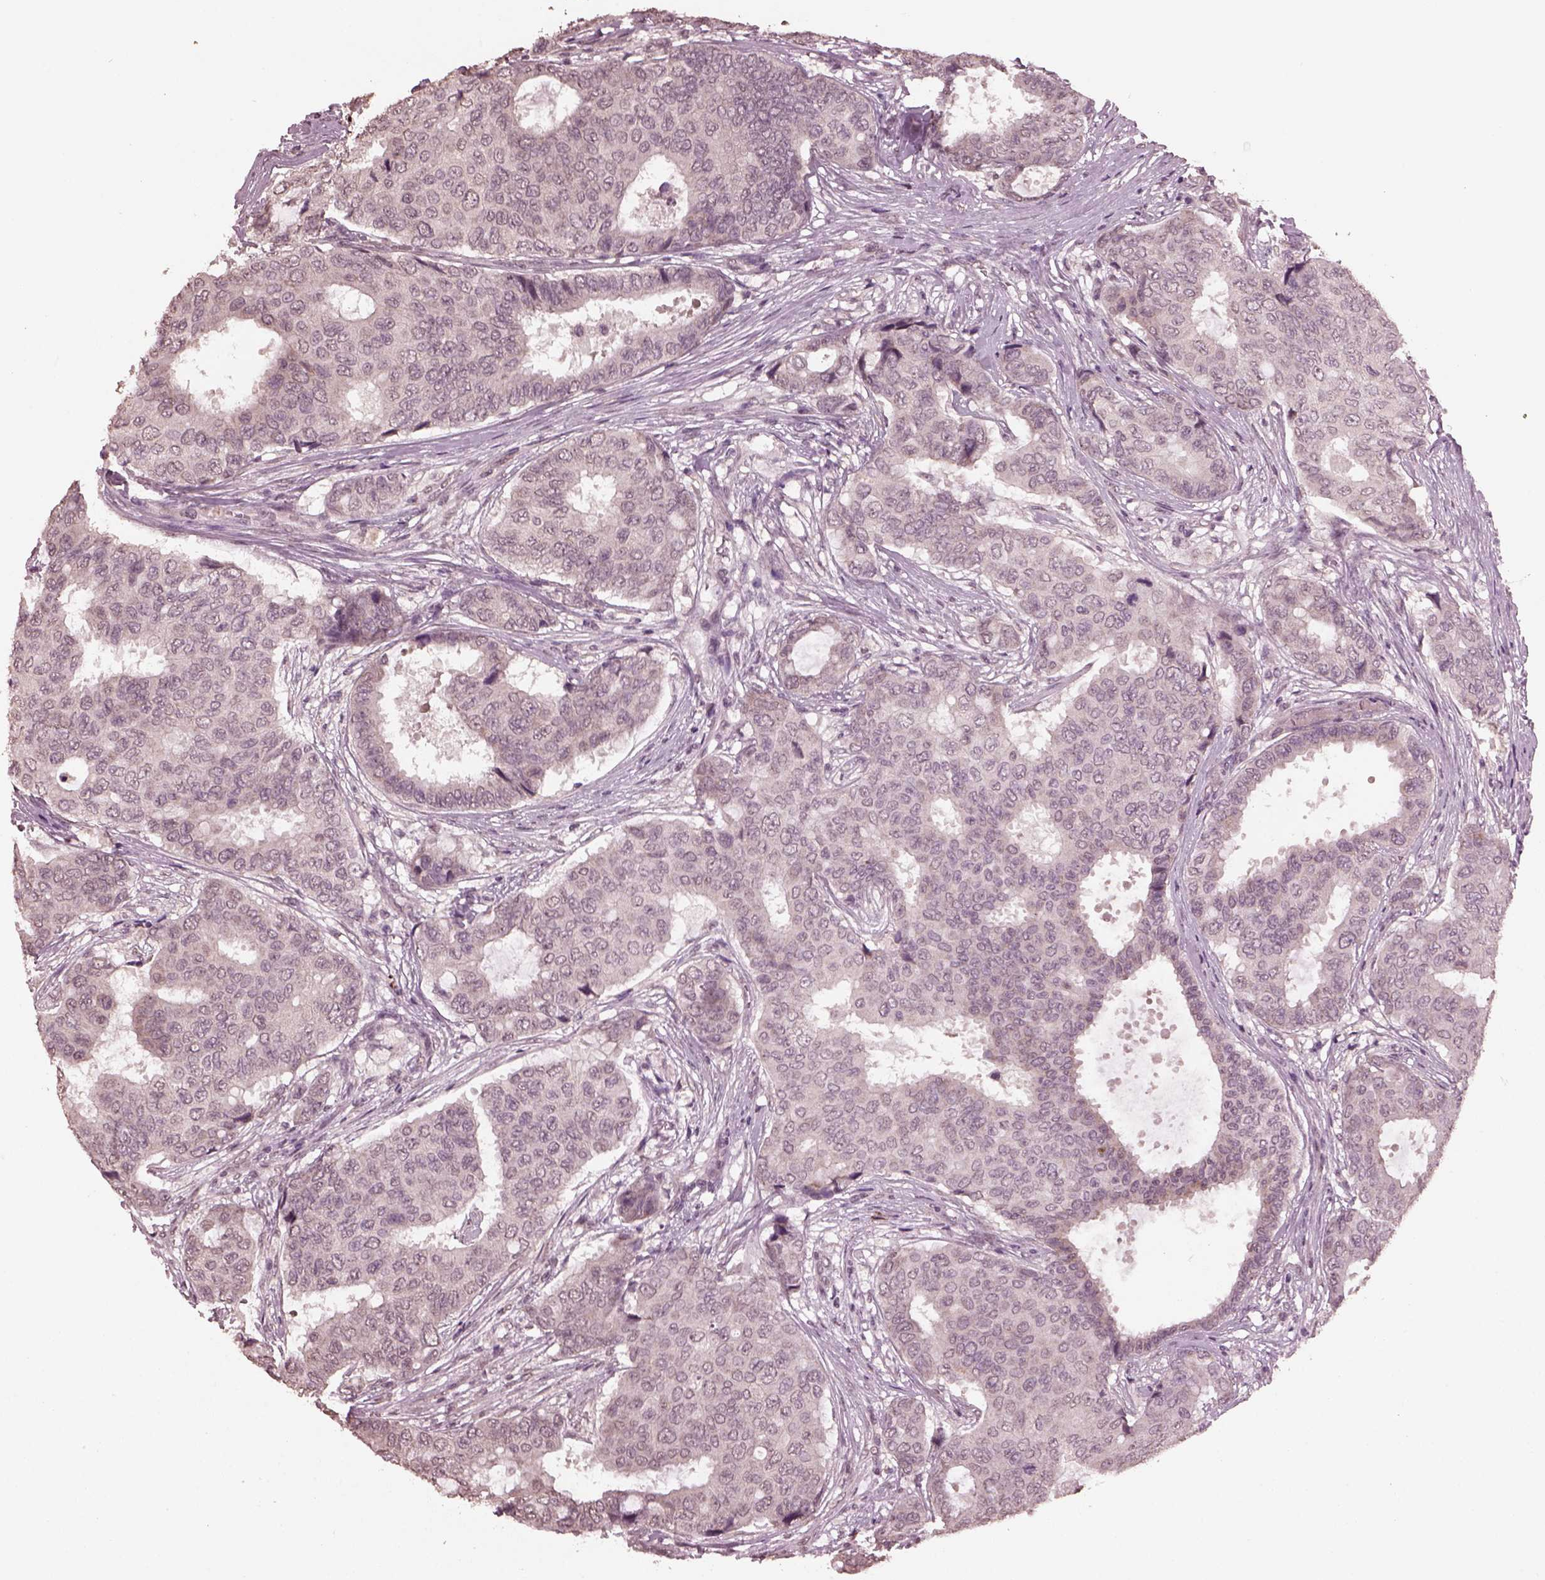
{"staining": {"intensity": "negative", "quantity": "none", "location": "none"}, "tissue": "breast cancer", "cell_type": "Tumor cells", "image_type": "cancer", "snomed": [{"axis": "morphology", "description": "Duct carcinoma"}, {"axis": "topography", "description": "Breast"}], "caption": "Immunohistochemical staining of human breast cancer shows no significant staining in tumor cells. (Immunohistochemistry, brightfield microscopy, high magnification).", "gene": "IL18RAP", "patient": {"sex": "female", "age": 75}}